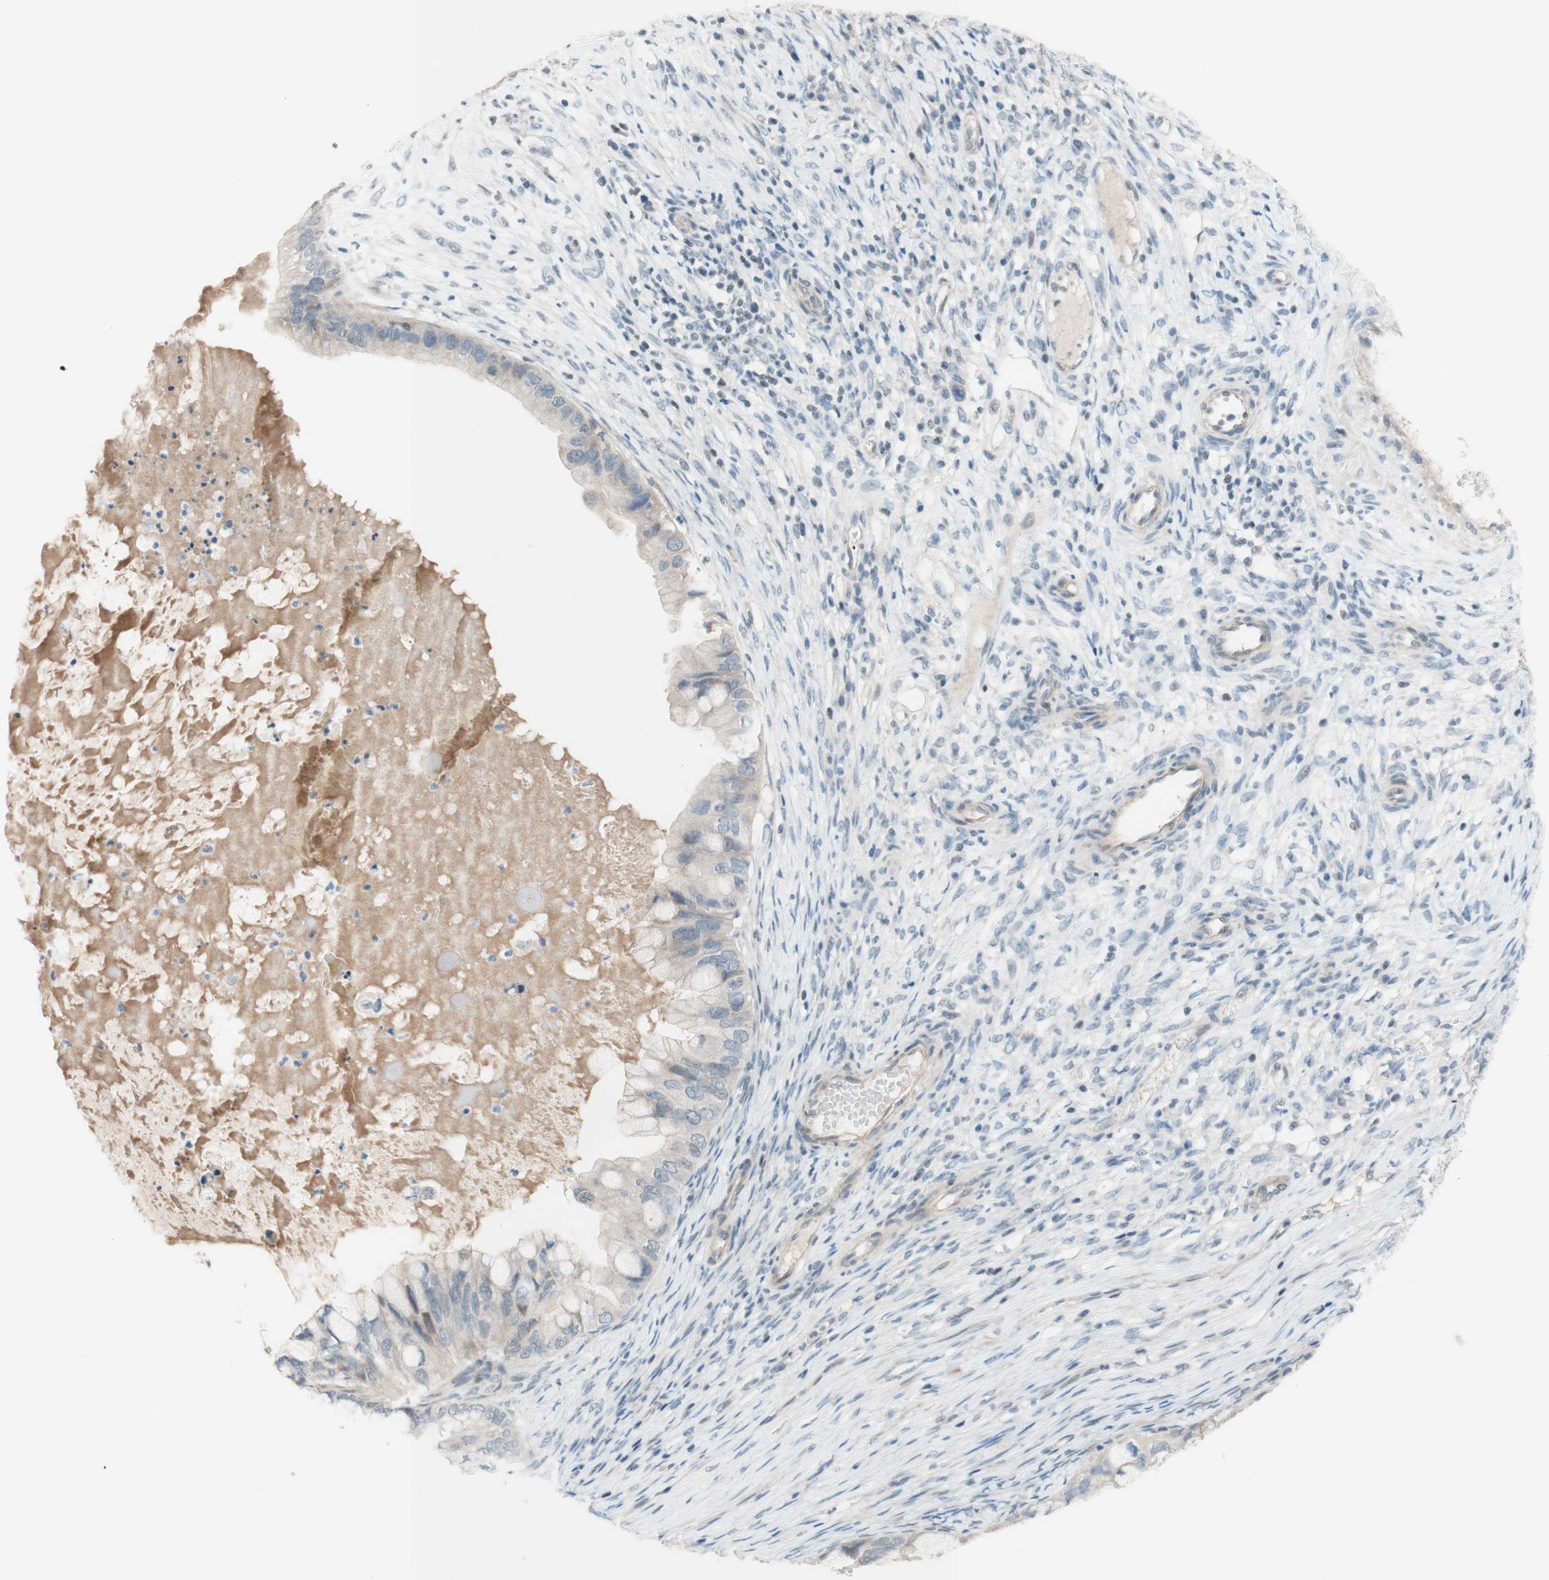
{"staining": {"intensity": "weak", "quantity": "<25%", "location": "nuclear"}, "tissue": "ovarian cancer", "cell_type": "Tumor cells", "image_type": "cancer", "snomed": [{"axis": "morphology", "description": "Cystadenocarcinoma, mucinous, NOS"}, {"axis": "topography", "description": "Ovary"}], "caption": "Immunohistochemistry image of human ovarian cancer stained for a protein (brown), which exhibits no expression in tumor cells.", "gene": "JPH1", "patient": {"sex": "female", "age": 80}}